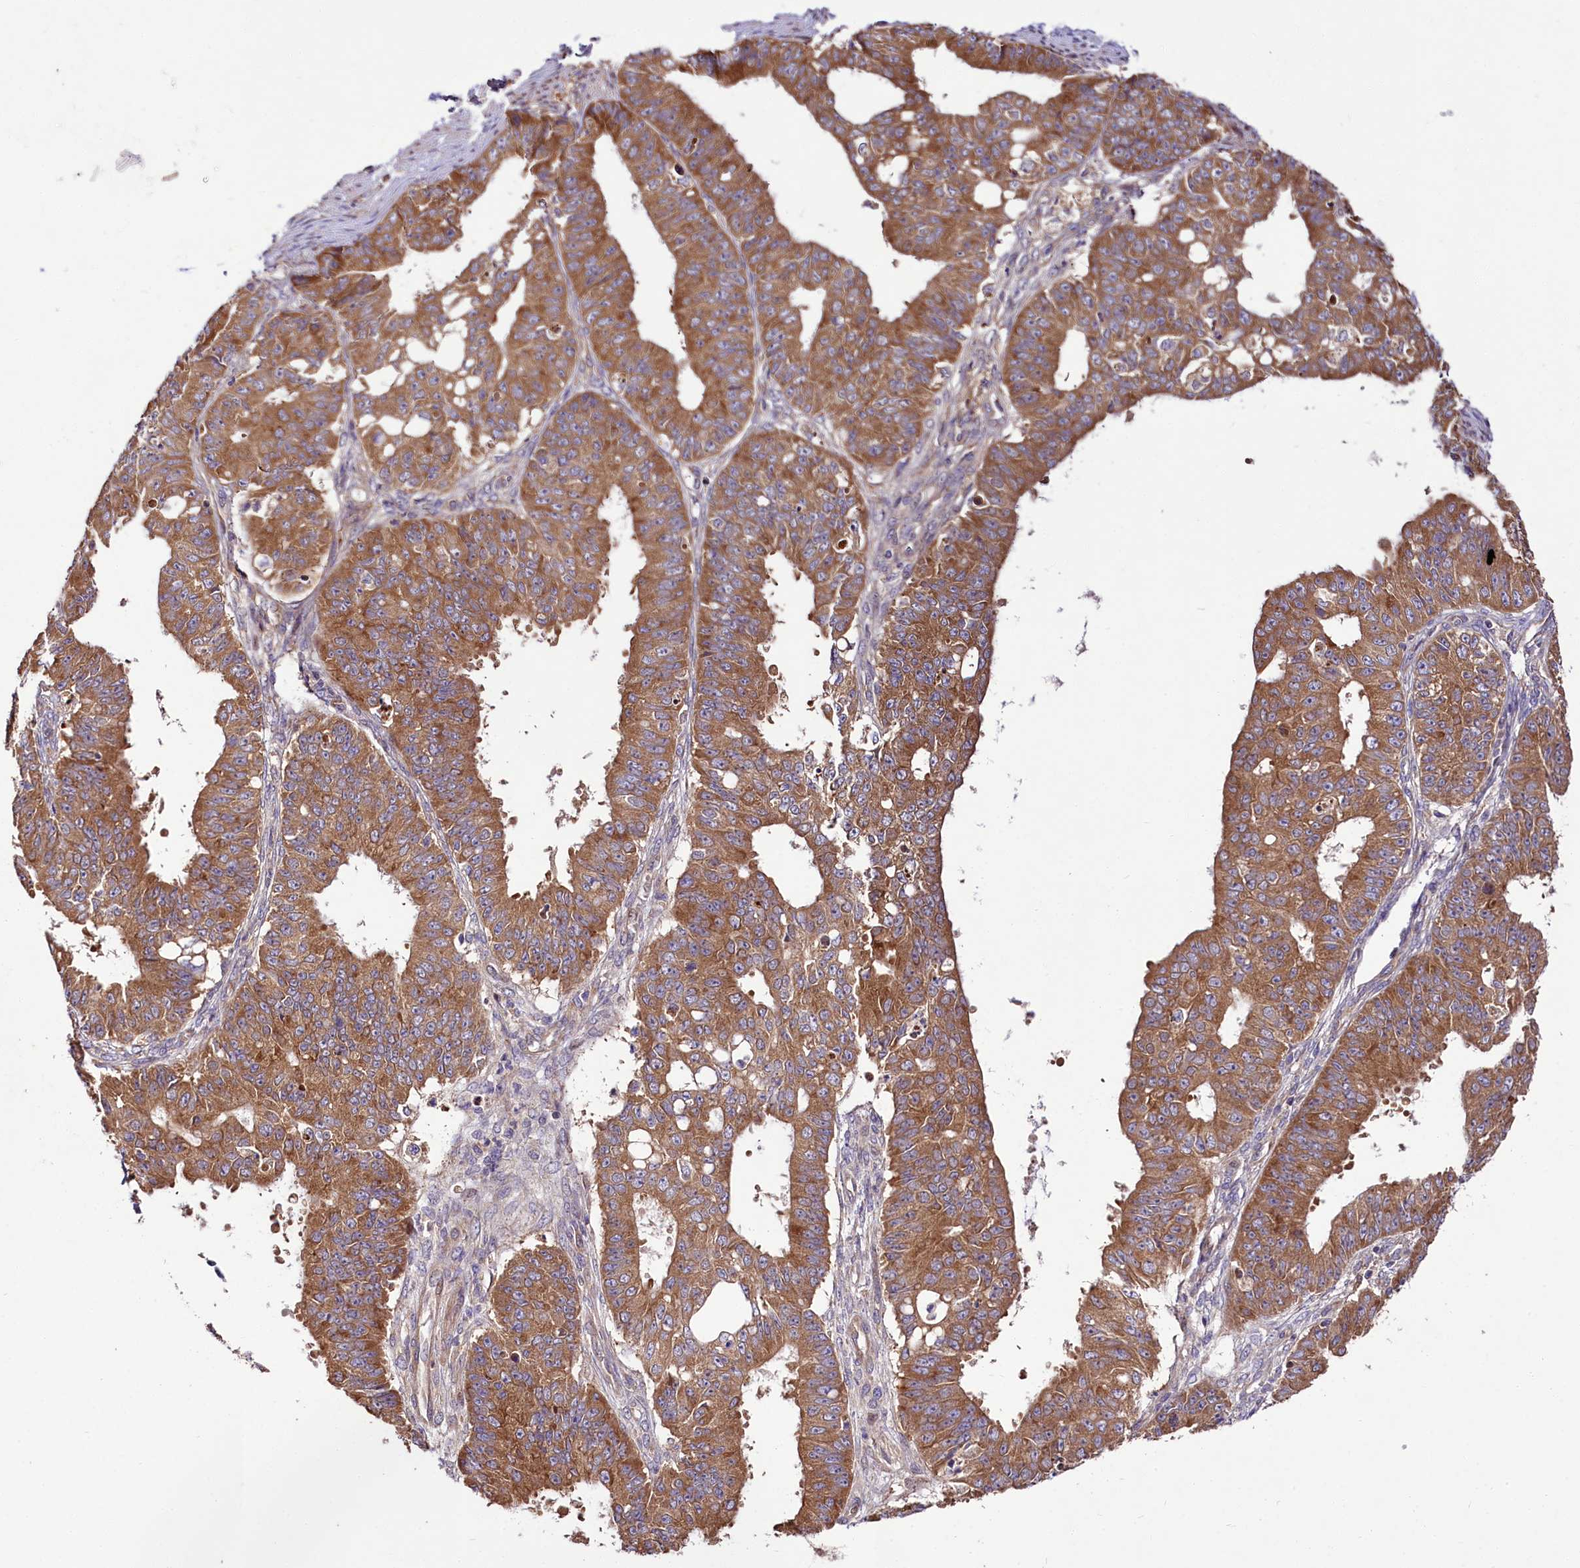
{"staining": {"intensity": "moderate", "quantity": ">75%", "location": "cytoplasmic/membranous"}, "tissue": "ovarian cancer", "cell_type": "Tumor cells", "image_type": "cancer", "snomed": [{"axis": "morphology", "description": "Carcinoma, endometroid"}, {"axis": "topography", "description": "Appendix"}, {"axis": "topography", "description": "Ovary"}], "caption": "Ovarian endometroid carcinoma was stained to show a protein in brown. There is medium levels of moderate cytoplasmic/membranous positivity in about >75% of tumor cells.", "gene": "NAA25", "patient": {"sex": "female", "age": 42}}